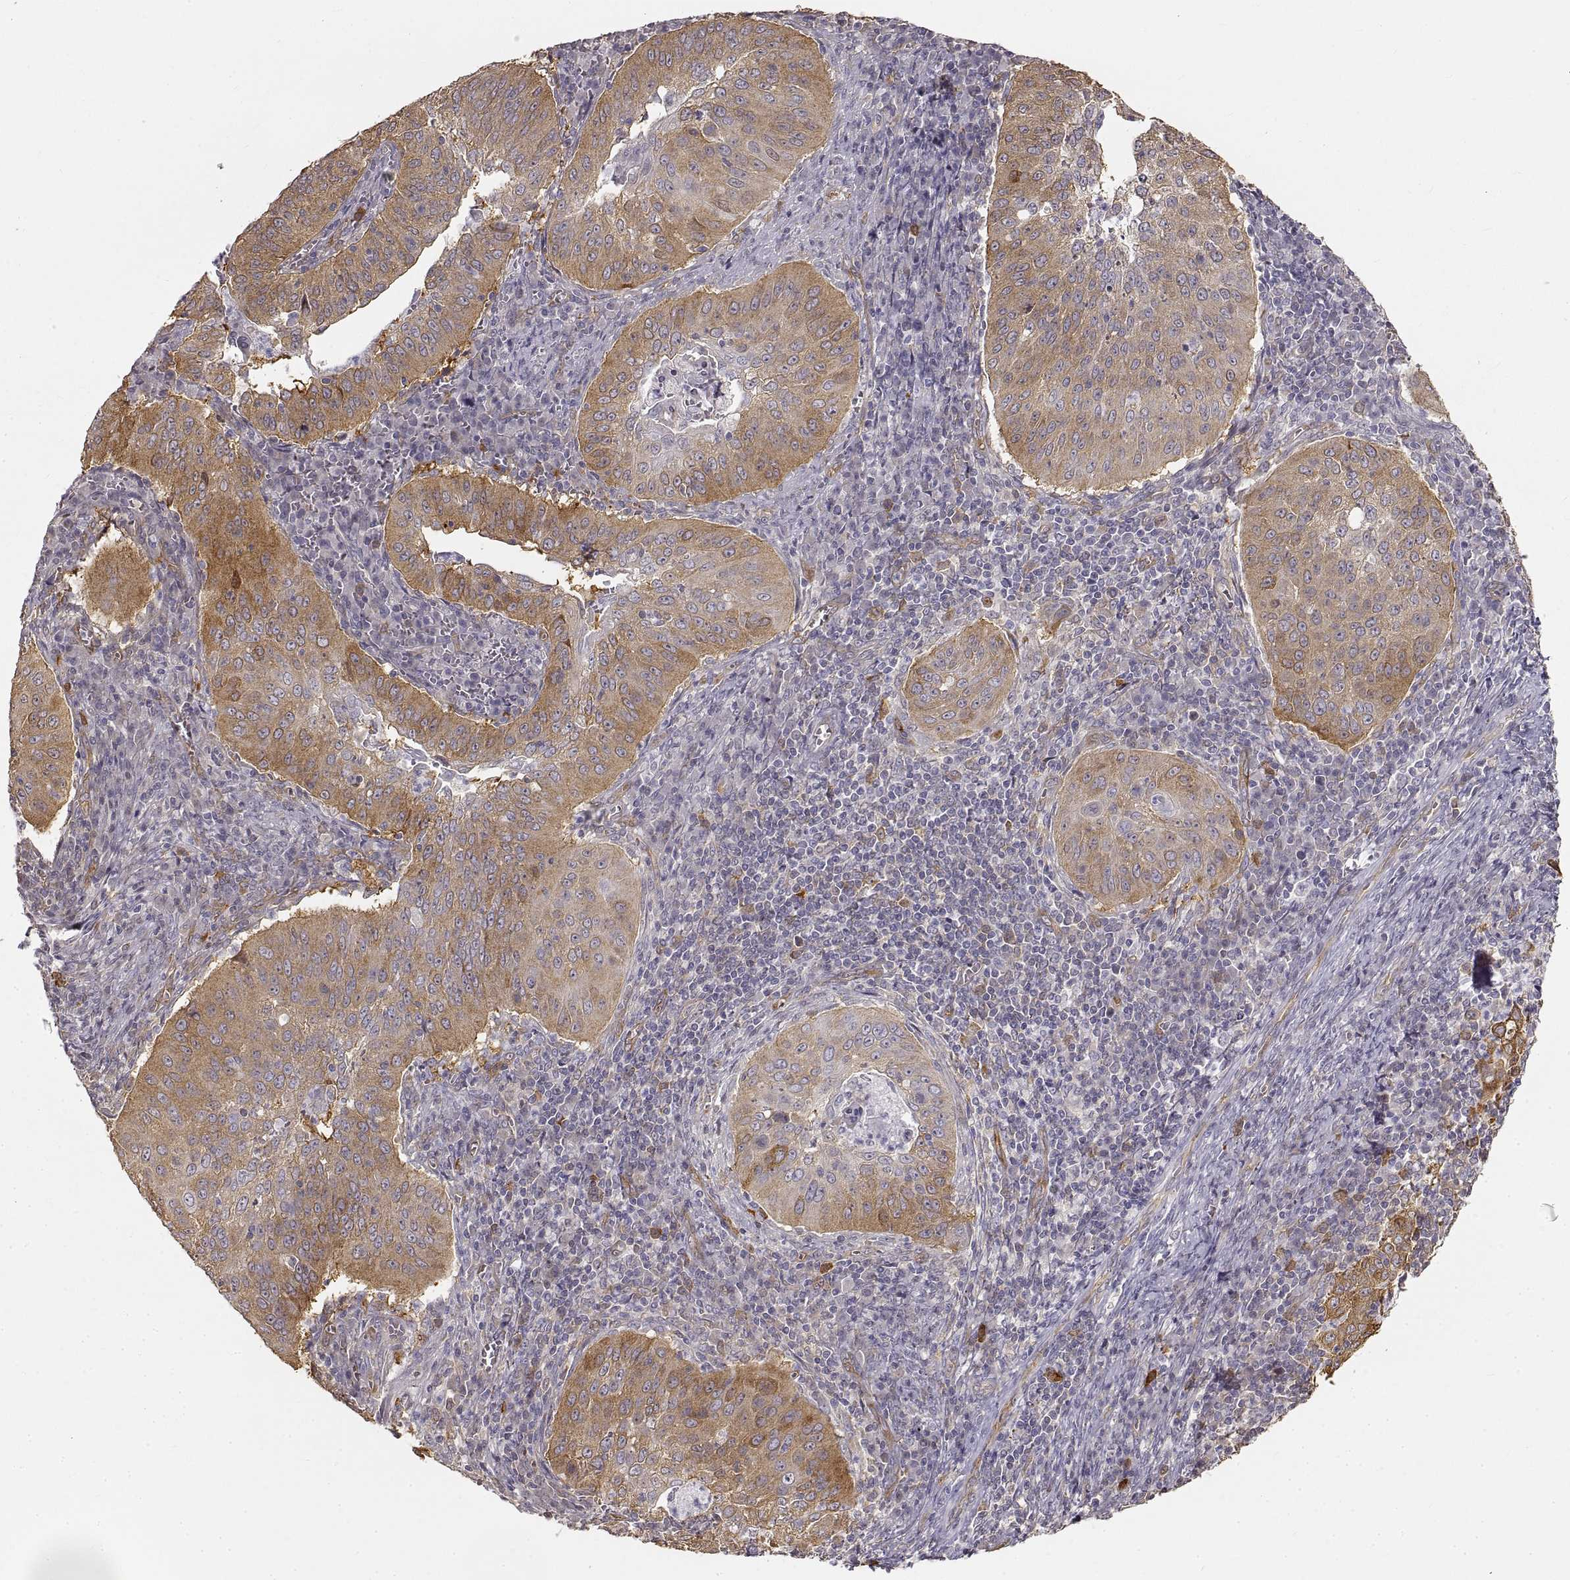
{"staining": {"intensity": "moderate", "quantity": "25%-75%", "location": "cytoplasmic/membranous"}, "tissue": "cervical cancer", "cell_type": "Tumor cells", "image_type": "cancer", "snomed": [{"axis": "morphology", "description": "Squamous cell carcinoma, NOS"}, {"axis": "topography", "description": "Cervix"}], "caption": "Cervical squamous cell carcinoma stained with immunohistochemistry (IHC) reveals moderate cytoplasmic/membranous expression in about 25%-75% of tumor cells.", "gene": "HSP90AB1", "patient": {"sex": "female", "age": 39}}